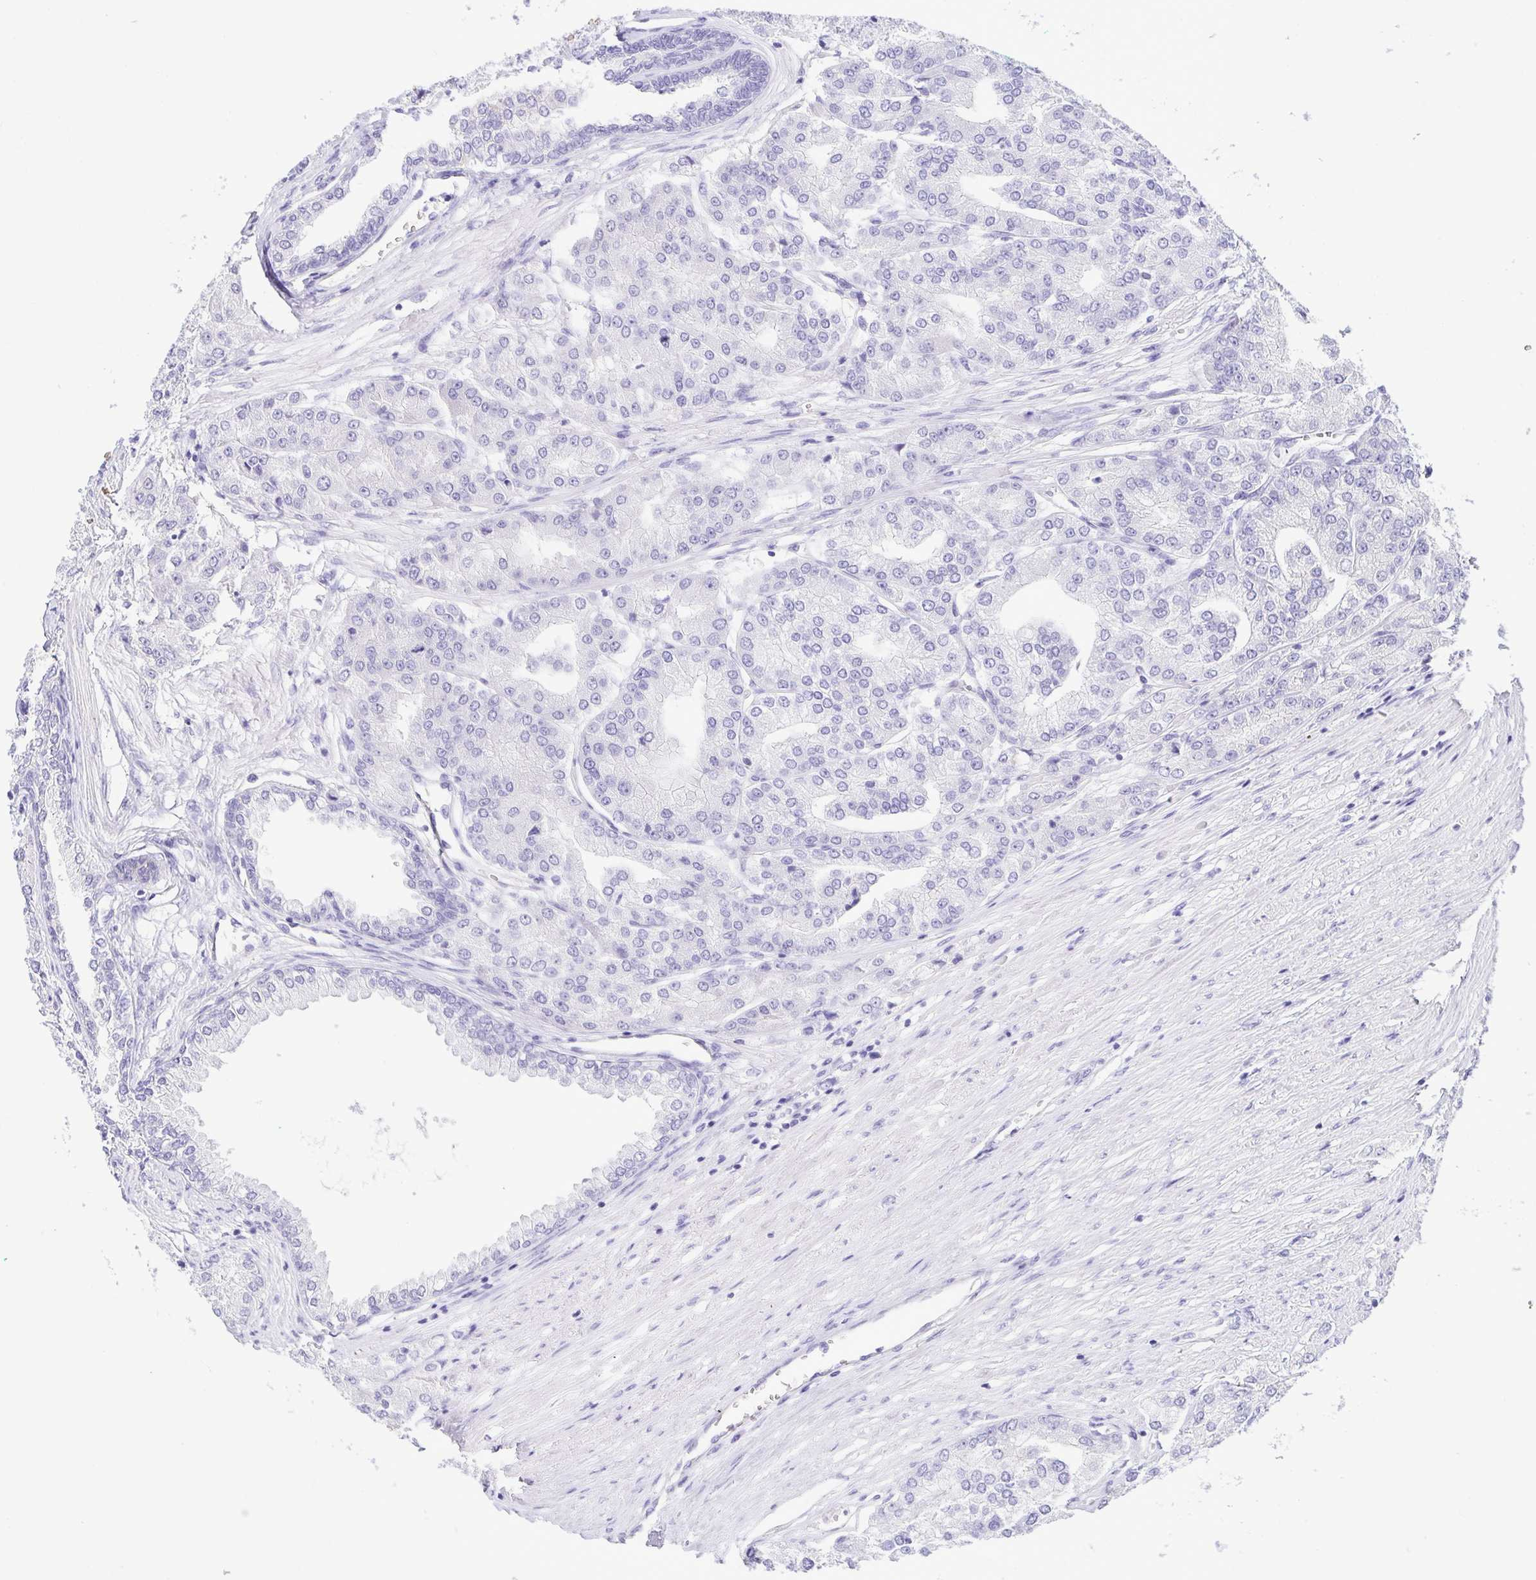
{"staining": {"intensity": "negative", "quantity": "none", "location": "none"}, "tissue": "prostate cancer", "cell_type": "Tumor cells", "image_type": "cancer", "snomed": [{"axis": "morphology", "description": "Adenocarcinoma, High grade"}, {"axis": "topography", "description": "Prostate"}], "caption": "Prostate cancer was stained to show a protein in brown. There is no significant expression in tumor cells. Nuclei are stained in blue.", "gene": "EPB42", "patient": {"sex": "male", "age": 61}}